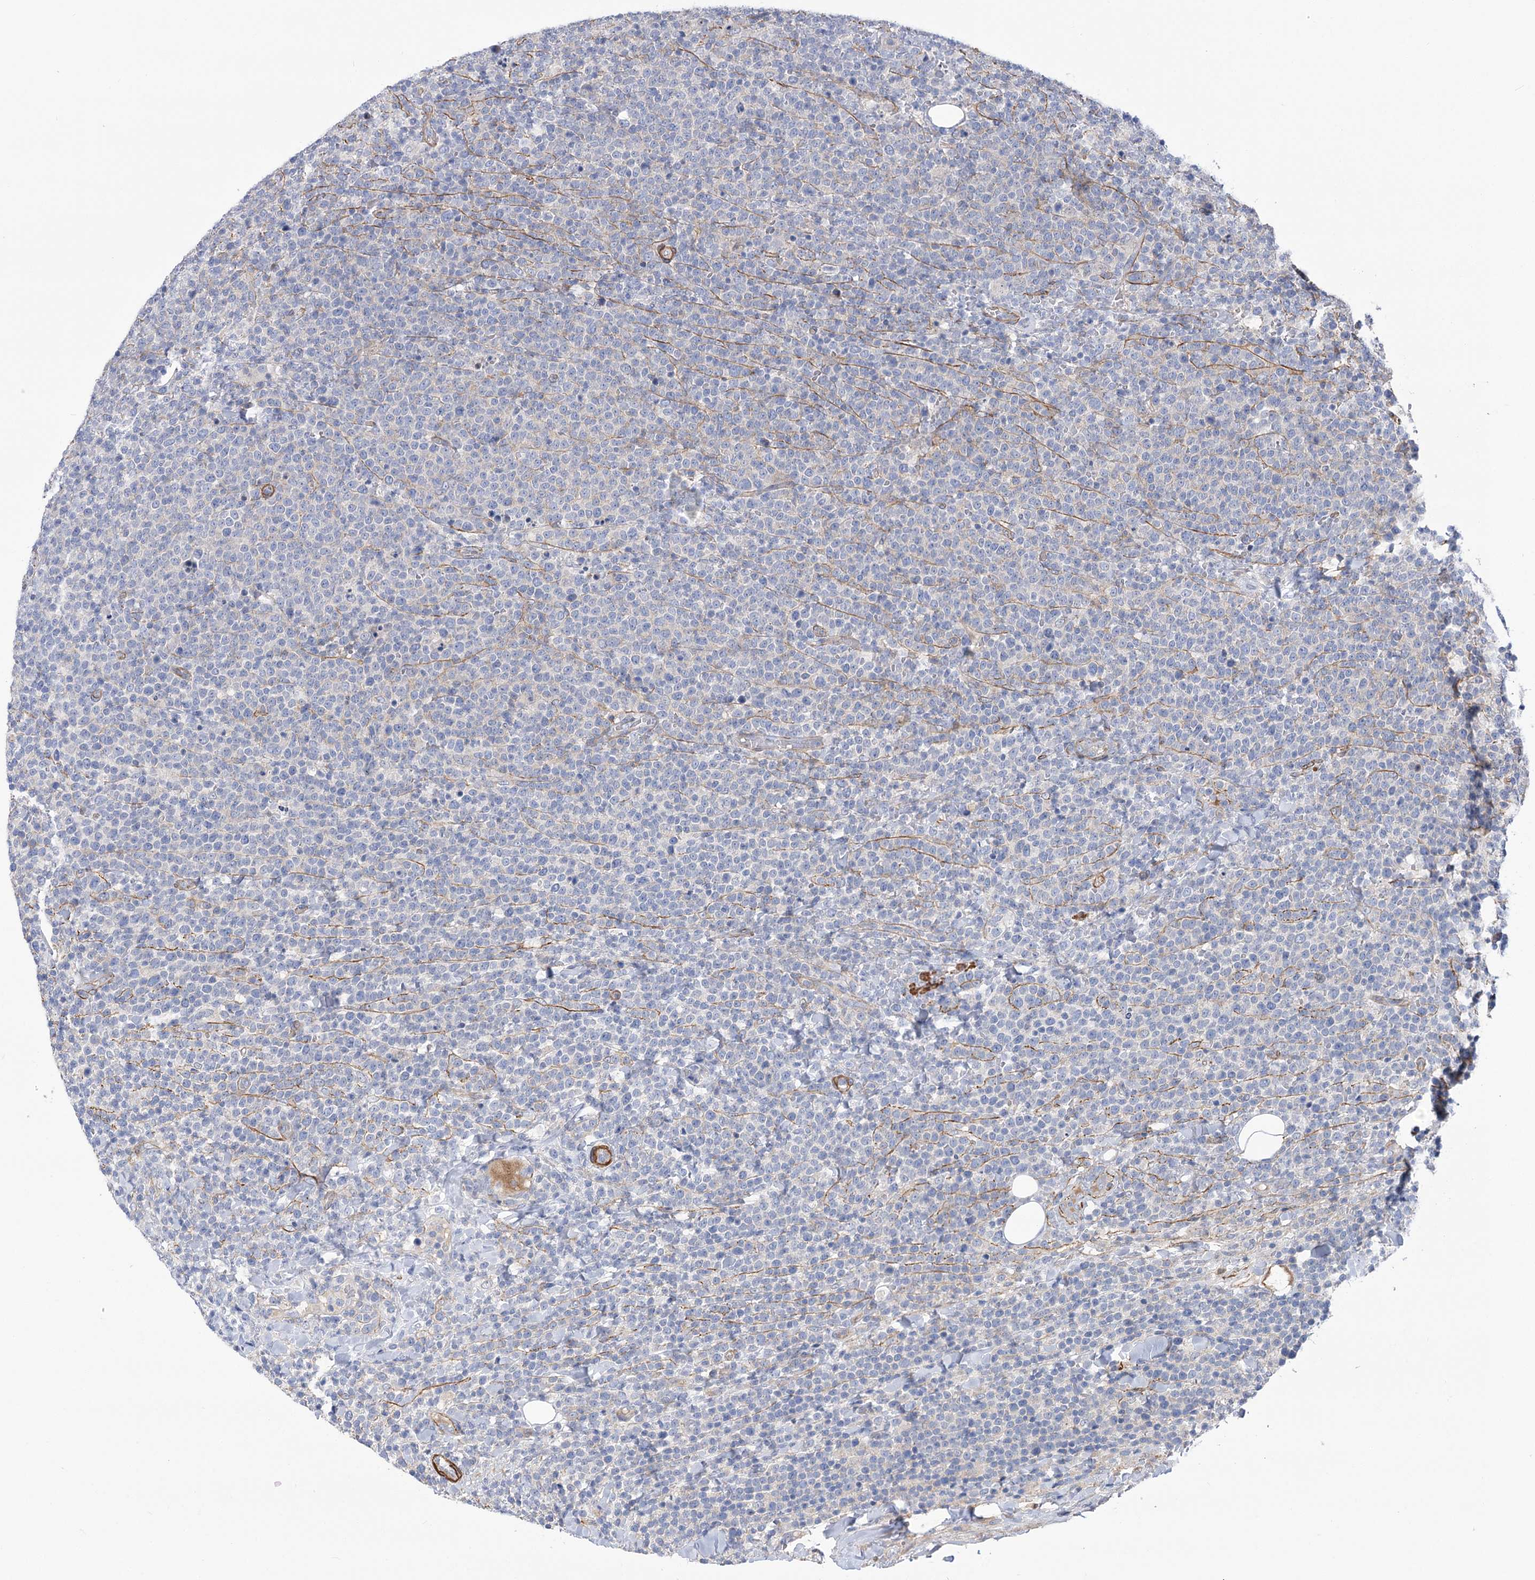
{"staining": {"intensity": "negative", "quantity": "none", "location": "none"}, "tissue": "lymphoma", "cell_type": "Tumor cells", "image_type": "cancer", "snomed": [{"axis": "morphology", "description": "Malignant lymphoma, non-Hodgkin's type, High grade"}, {"axis": "topography", "description": "Lymph node"}], "caption": "High-grade malignant lymphoma, non-Hodgkin's type stained for a protein using IHC shows no expression tumor cells.", "gene": "WASHC3", "patient": {"sex": "male", "age": 61}}